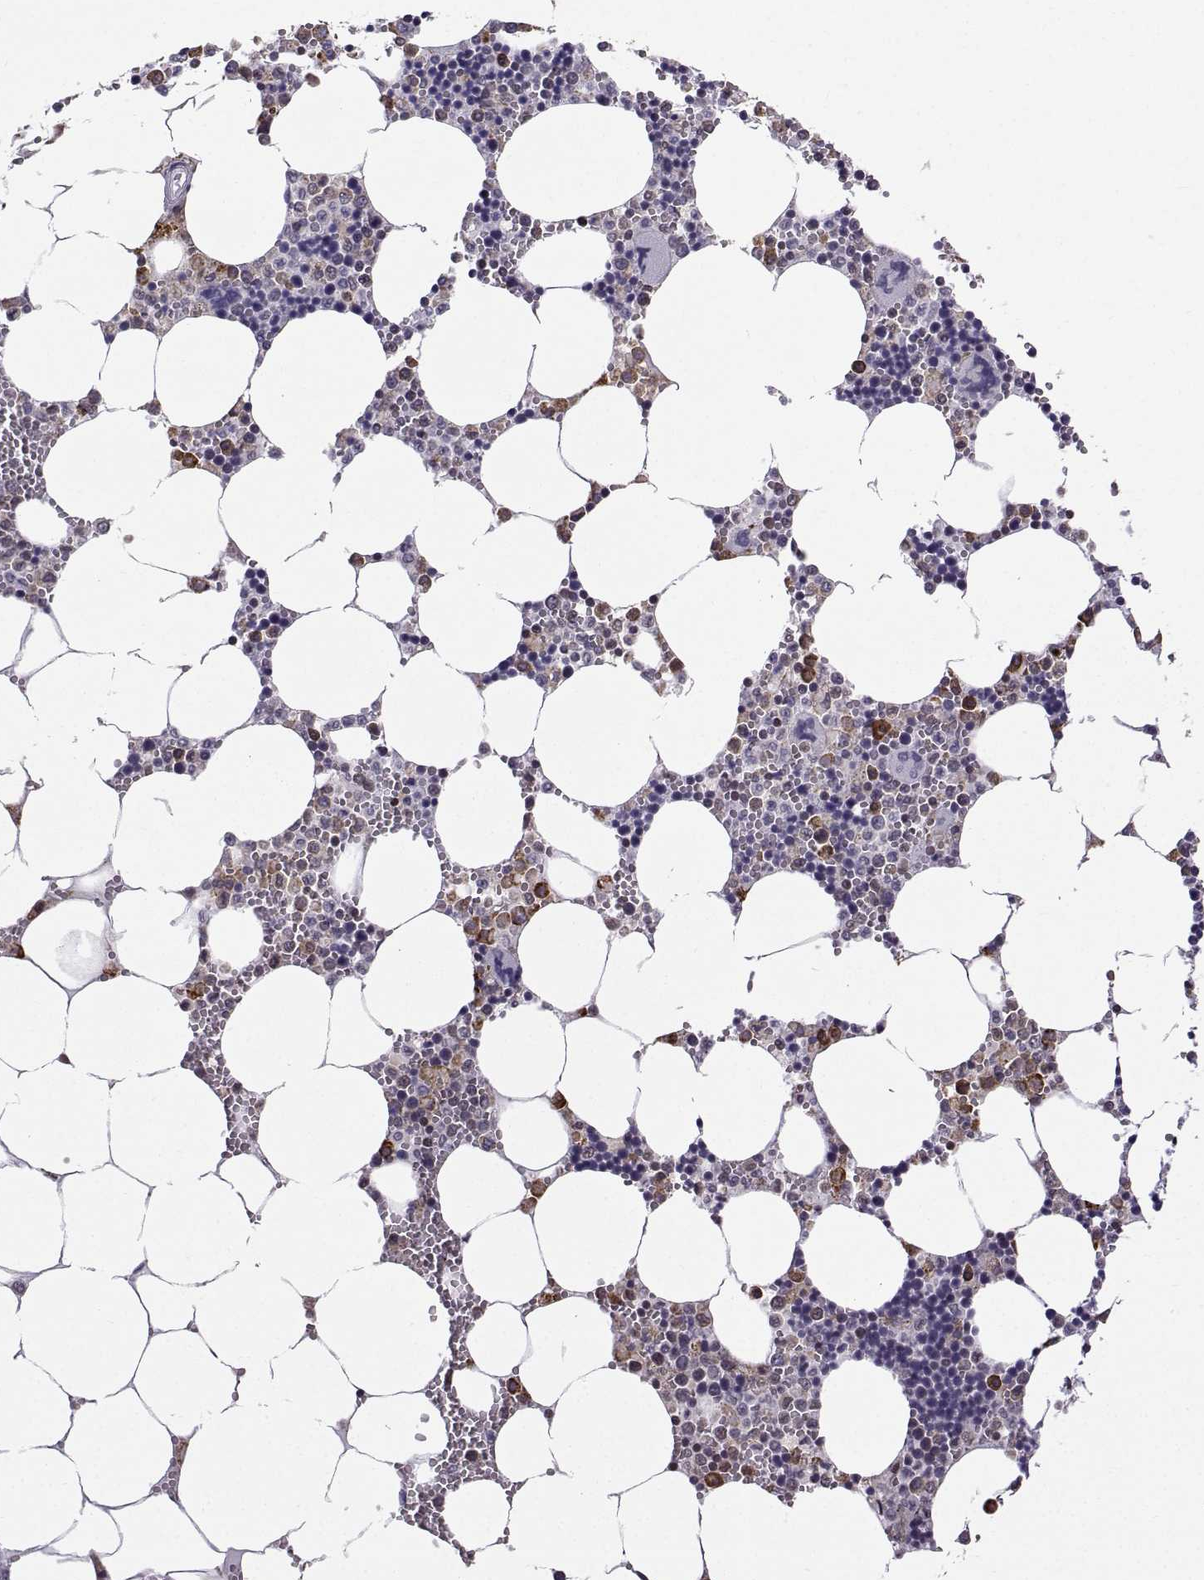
{"staining": {"intensity": "moderate", "quantity": "<25%", "location": "cytoplasmic/membranous,nuclear"}, "tissue": "bone marrow", "cell_type": "Hematopoietic cells", "image_type": "normal", "snomed": [{"axis": "morphology", "description": "Normal tissue, NOS"}, {"axis": "topography", "description": "Bone marrow"}], "caption": "This image reveals IHC staining of benign human bone marrow, with low moderate cytoplasmic/membranous,nuclear positivity in approximately <25% of hematopoietic cells.", "gene": "EZH1", "patient": {"sex": "male", "age": 54}}